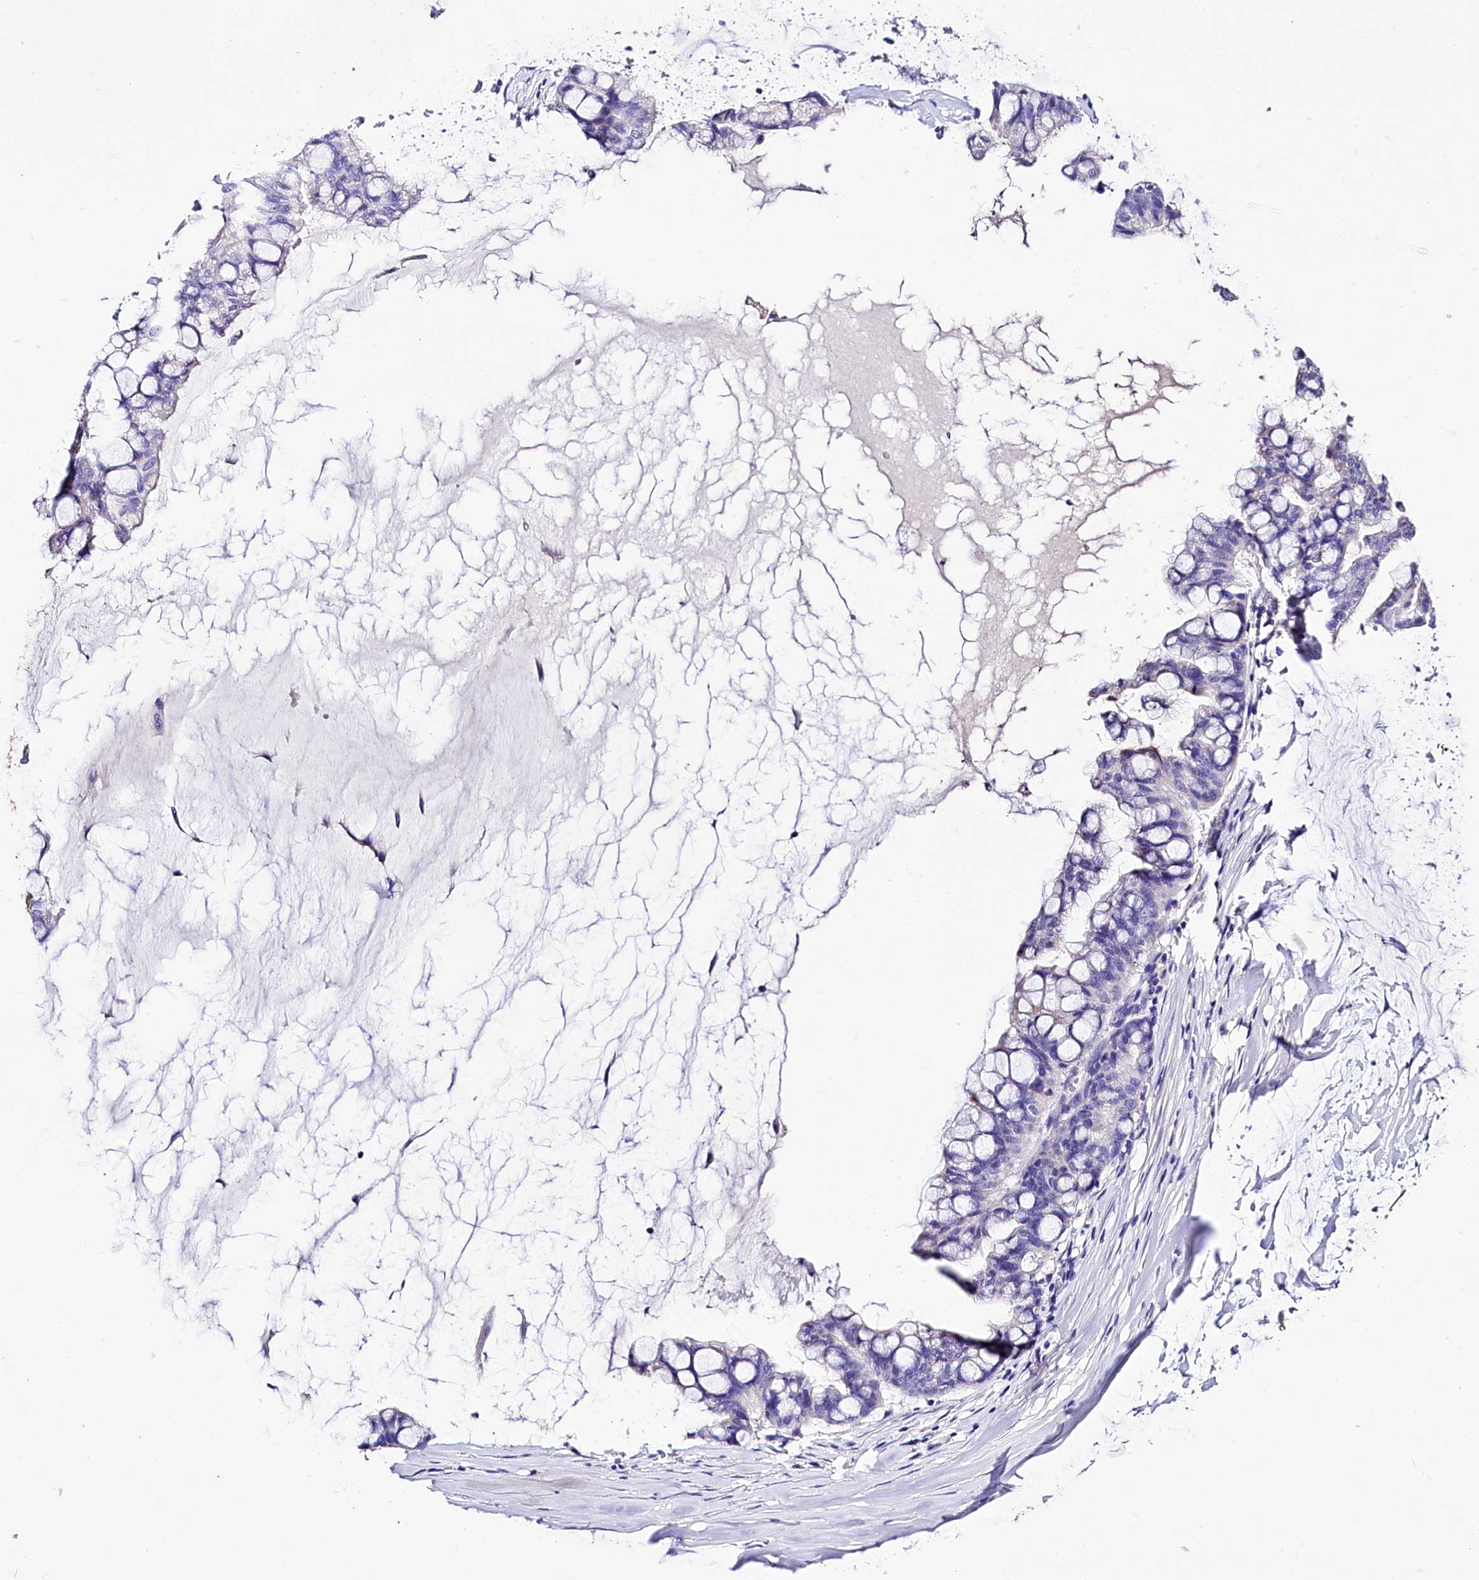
{"staining": {"intensity": "negative", "quantity": "none", "location": "none"}, "tissue": "ovarian cancer", "cell_type": "Tumor cells", "image_type": "cancer", "snomed": [{"axis": "morphology", "description": "Cystadenocarcinoma, mucinous, NOS"}, {"axis": "topography", "description": "Ovary"}], "caption": "DAB (3,3'-diaminobenzidine) immunohistochemical staining of mucinous cystadenocarcinoma (ovarian) shows no significant staining in tumor cells. (Brightfield microscopy of DAB immunohistochemistry (IHC) at high magnification).", "gene": "A2ML1", "patient": {"sex": "female", "age": 73}}